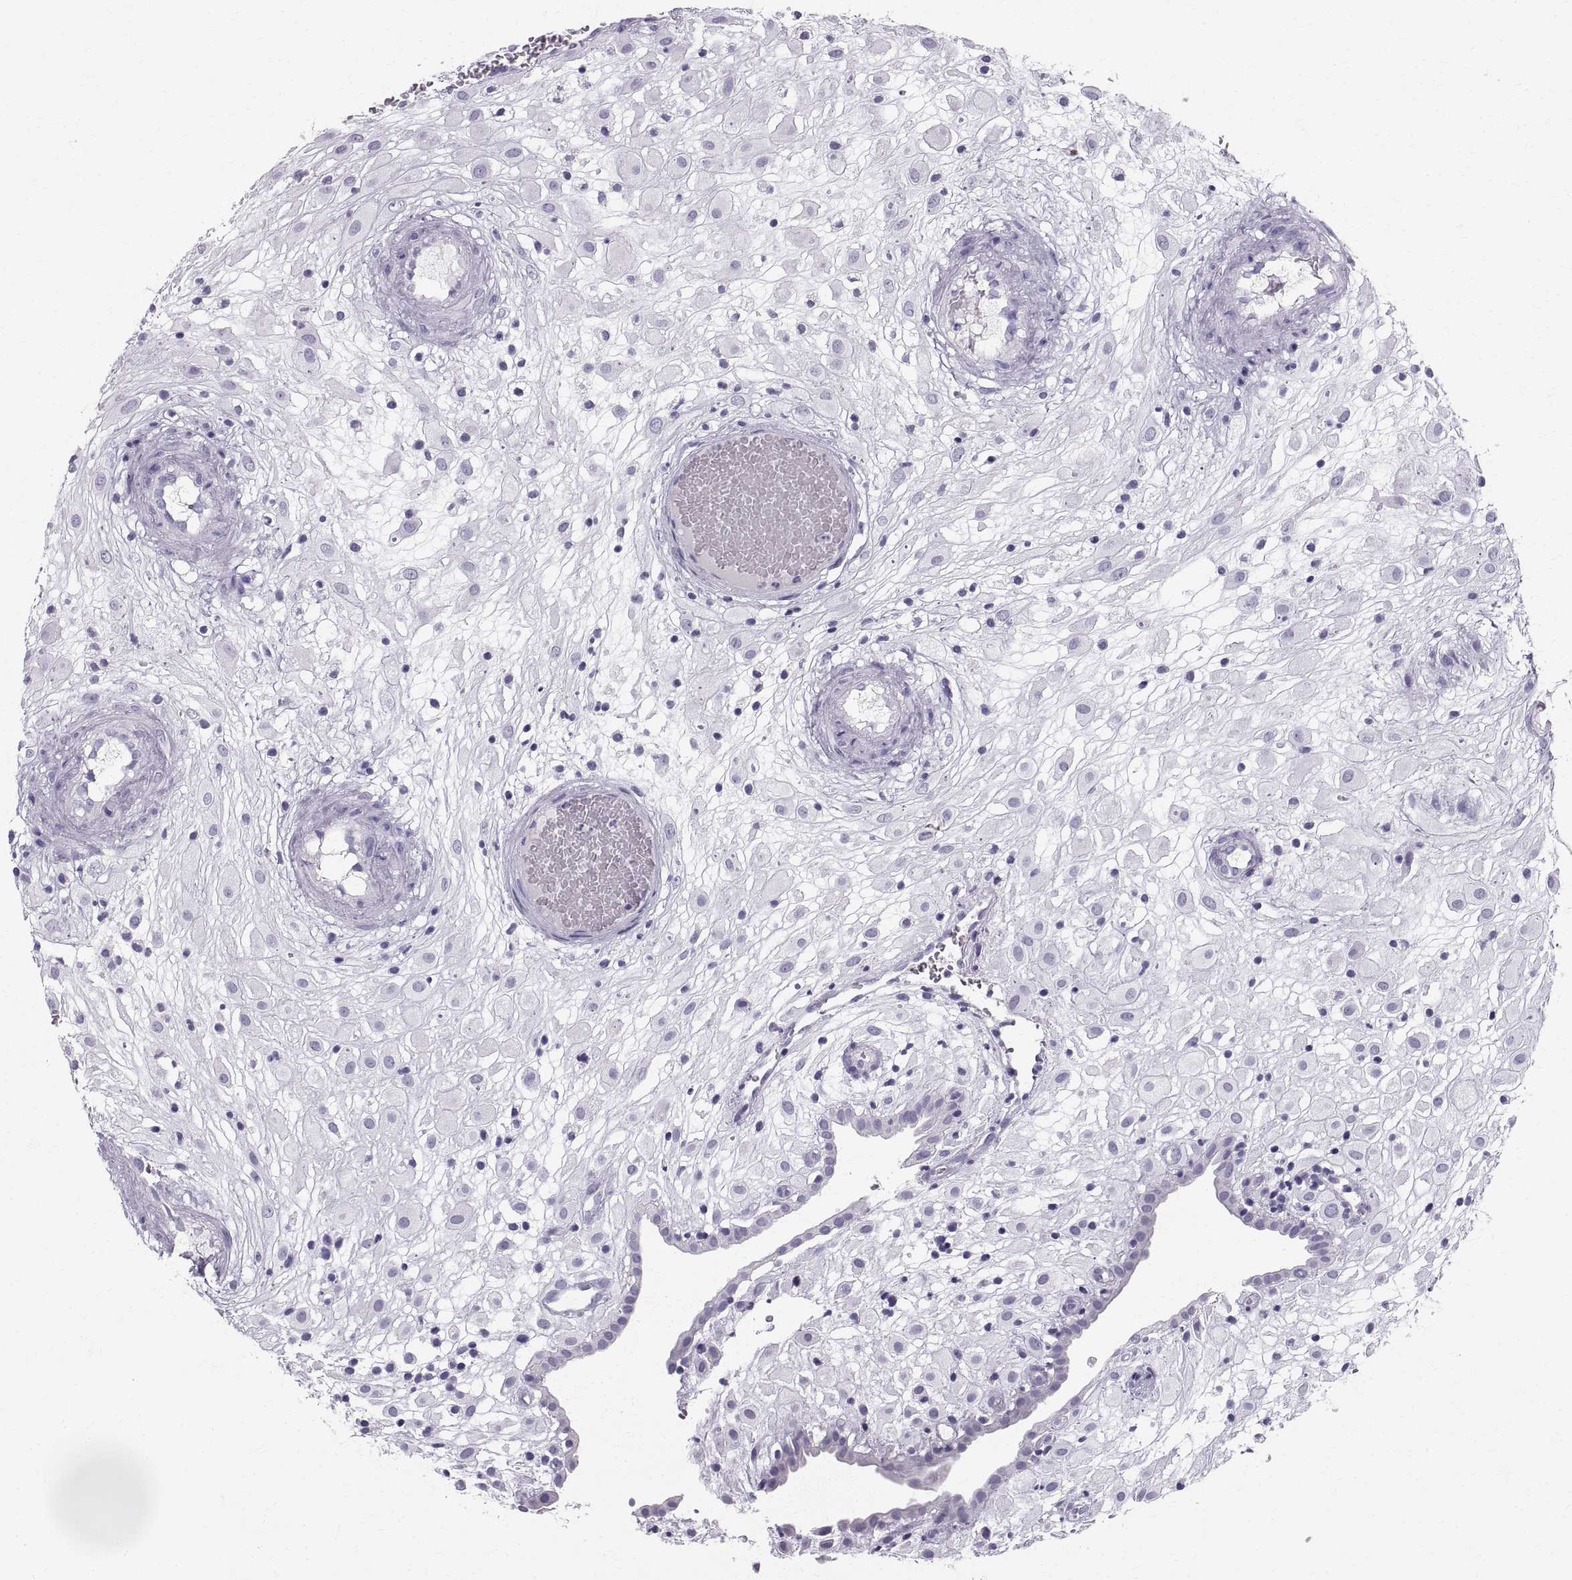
{"staining": {"intensity": "negative", "quantity": "none", "location": "none"}, "tissue": "placenta", "cell_type": "Decidual cells", "image_type": "normal", "snomed": [{"axis": "morphology", "description": "Normal tissue, NOS"}, {"axis": "topography", "description": "Placenta"}], "caption": "Immunohistochemistry of benign placenta exhibits no staining in decidual cells. (DAB IHC visualized using brightfield microscopy, high magnification).", "gene": "SLC22A6", "patient": {"sex": "female", "age": 24}}